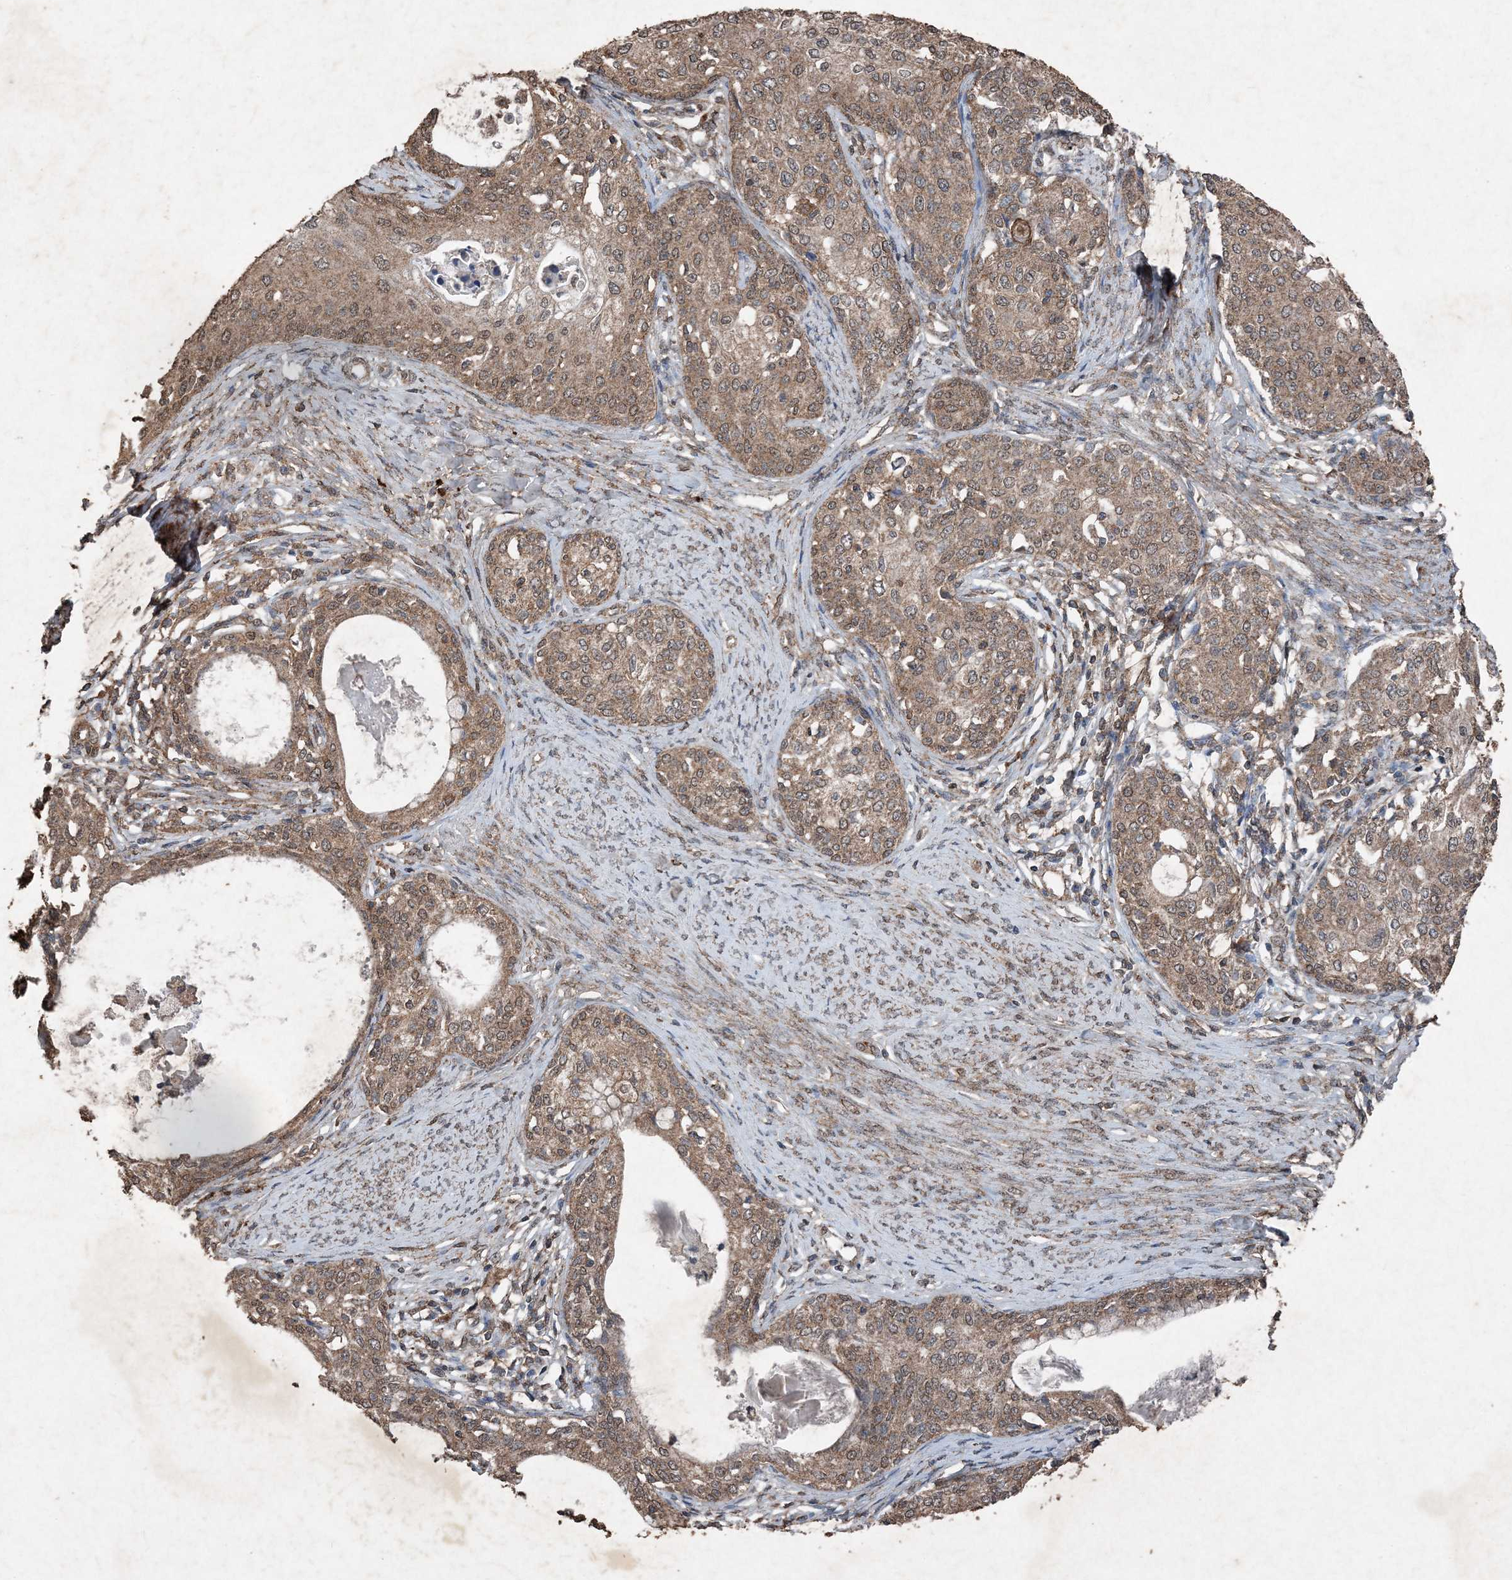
{"staining": {"intensity": "moderate", "quantity": ">75%", "location": "cytoplasmic/membranous"}, "tissue": "cervical cancer", "cell_type": "Tumor cells", "image_type": "cancer", "snomed": [{"axis": "morphology", "description": "Squamous cell carcinoma, NOS"}, {"axis": "morphology", "description": "Adenocarcinoma, NOS"}, {"axis": "topography", "description": "Cervix"}], "caption": "This is an image of IHC staining of cervical cancer, which shows moderate staining in the cytoplasmic/membranous of tumor cells.", "gene": "FCN3", "patient": {"sex": "female", "age": 52}}